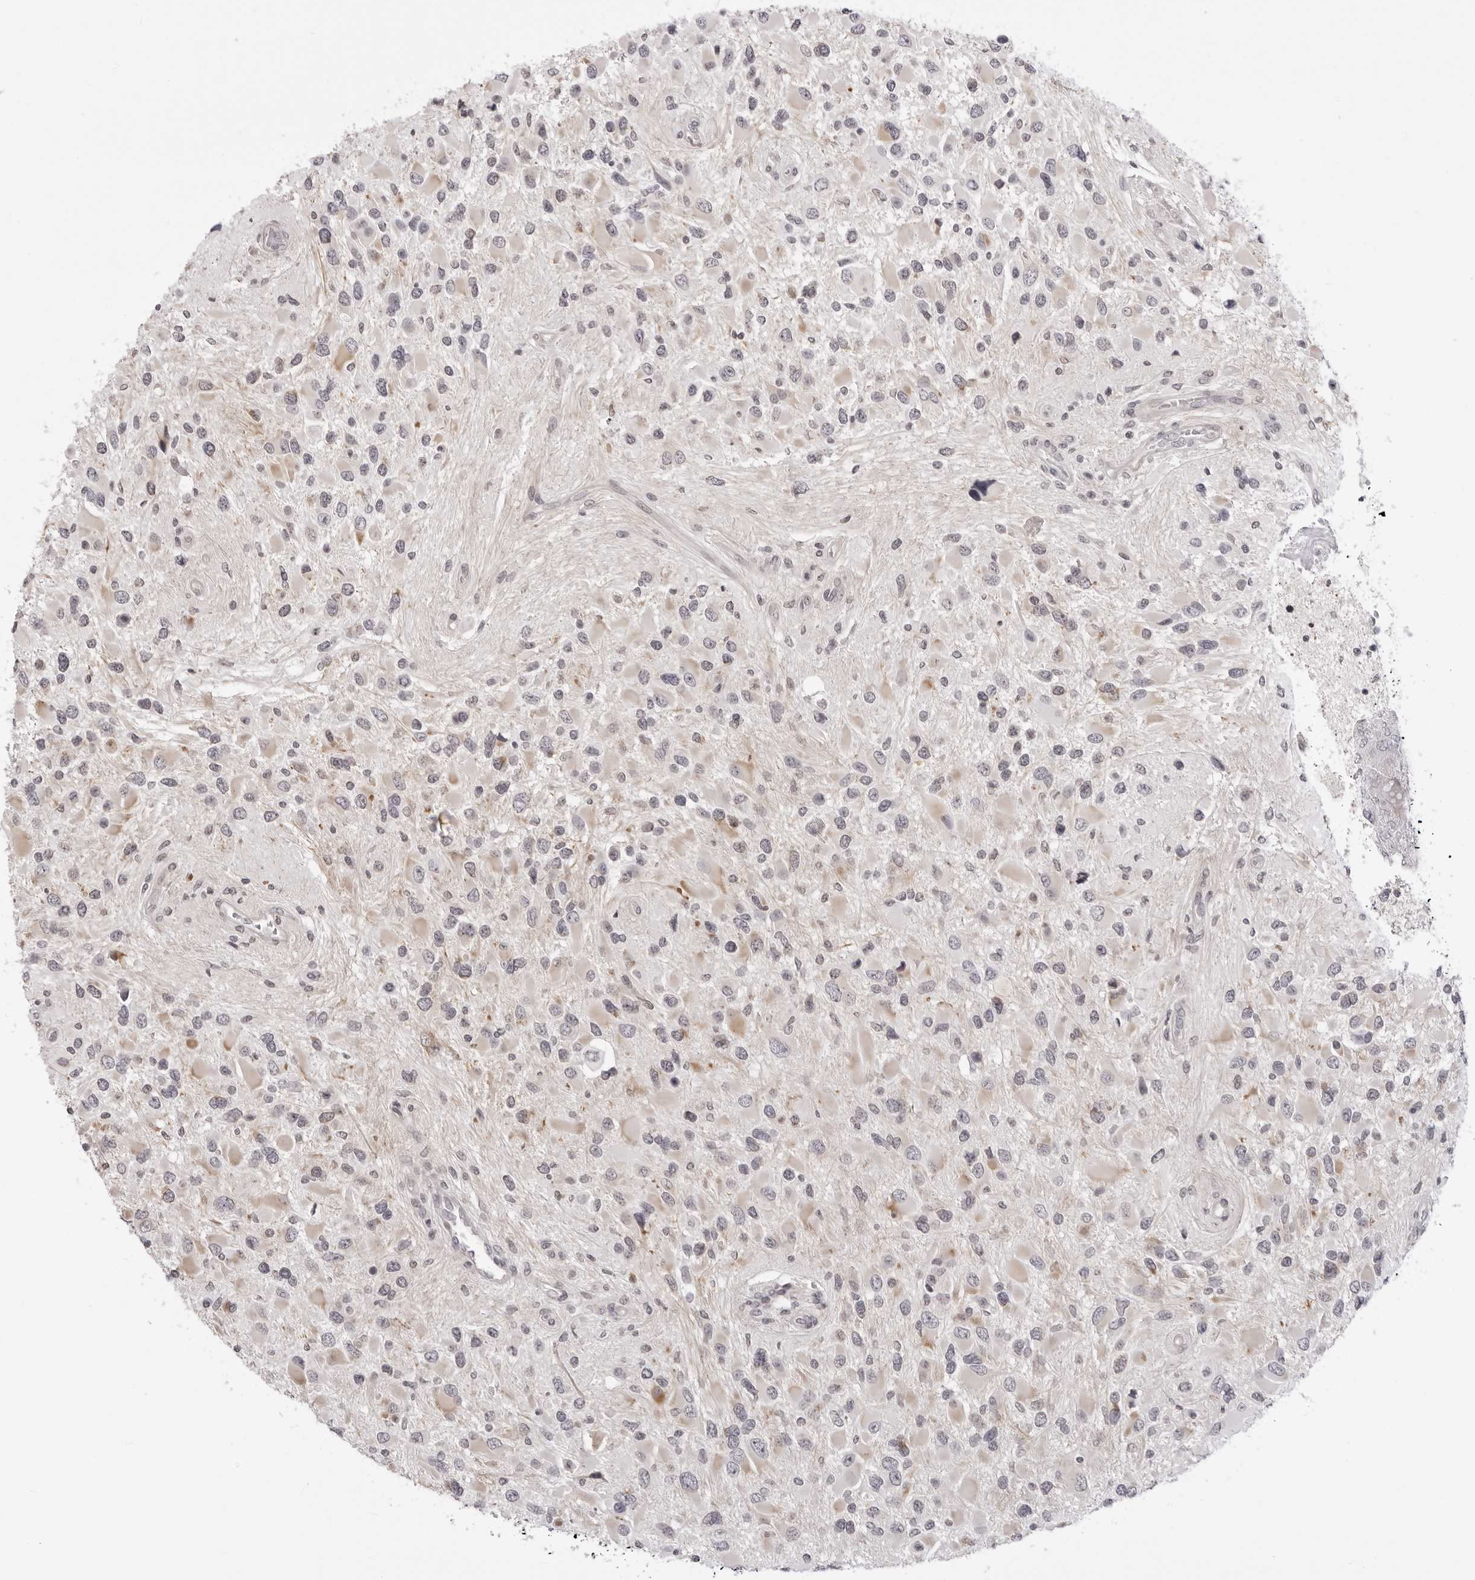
{"staining": {"intensity": "negative", "quantity": "none", "location": "none"}, "tissue": "glioma", "cell_type": "Tumor cells", "image_type": "cancer", "snomed": [{"axis": "morphology", "description": "Glioma, malignant, High grade"}, {"axis": "topography", "description": "Brain"}], "caption": "DAB immunohistochemical staining of human glioma exhibits no significant expression in tumor cells. (DAB immunohistochemistry (IHC) visualized using brightfield microscopy, high magnification).", "gene": "SUGCT", "patient": {"sex": "male", "age": 53}}